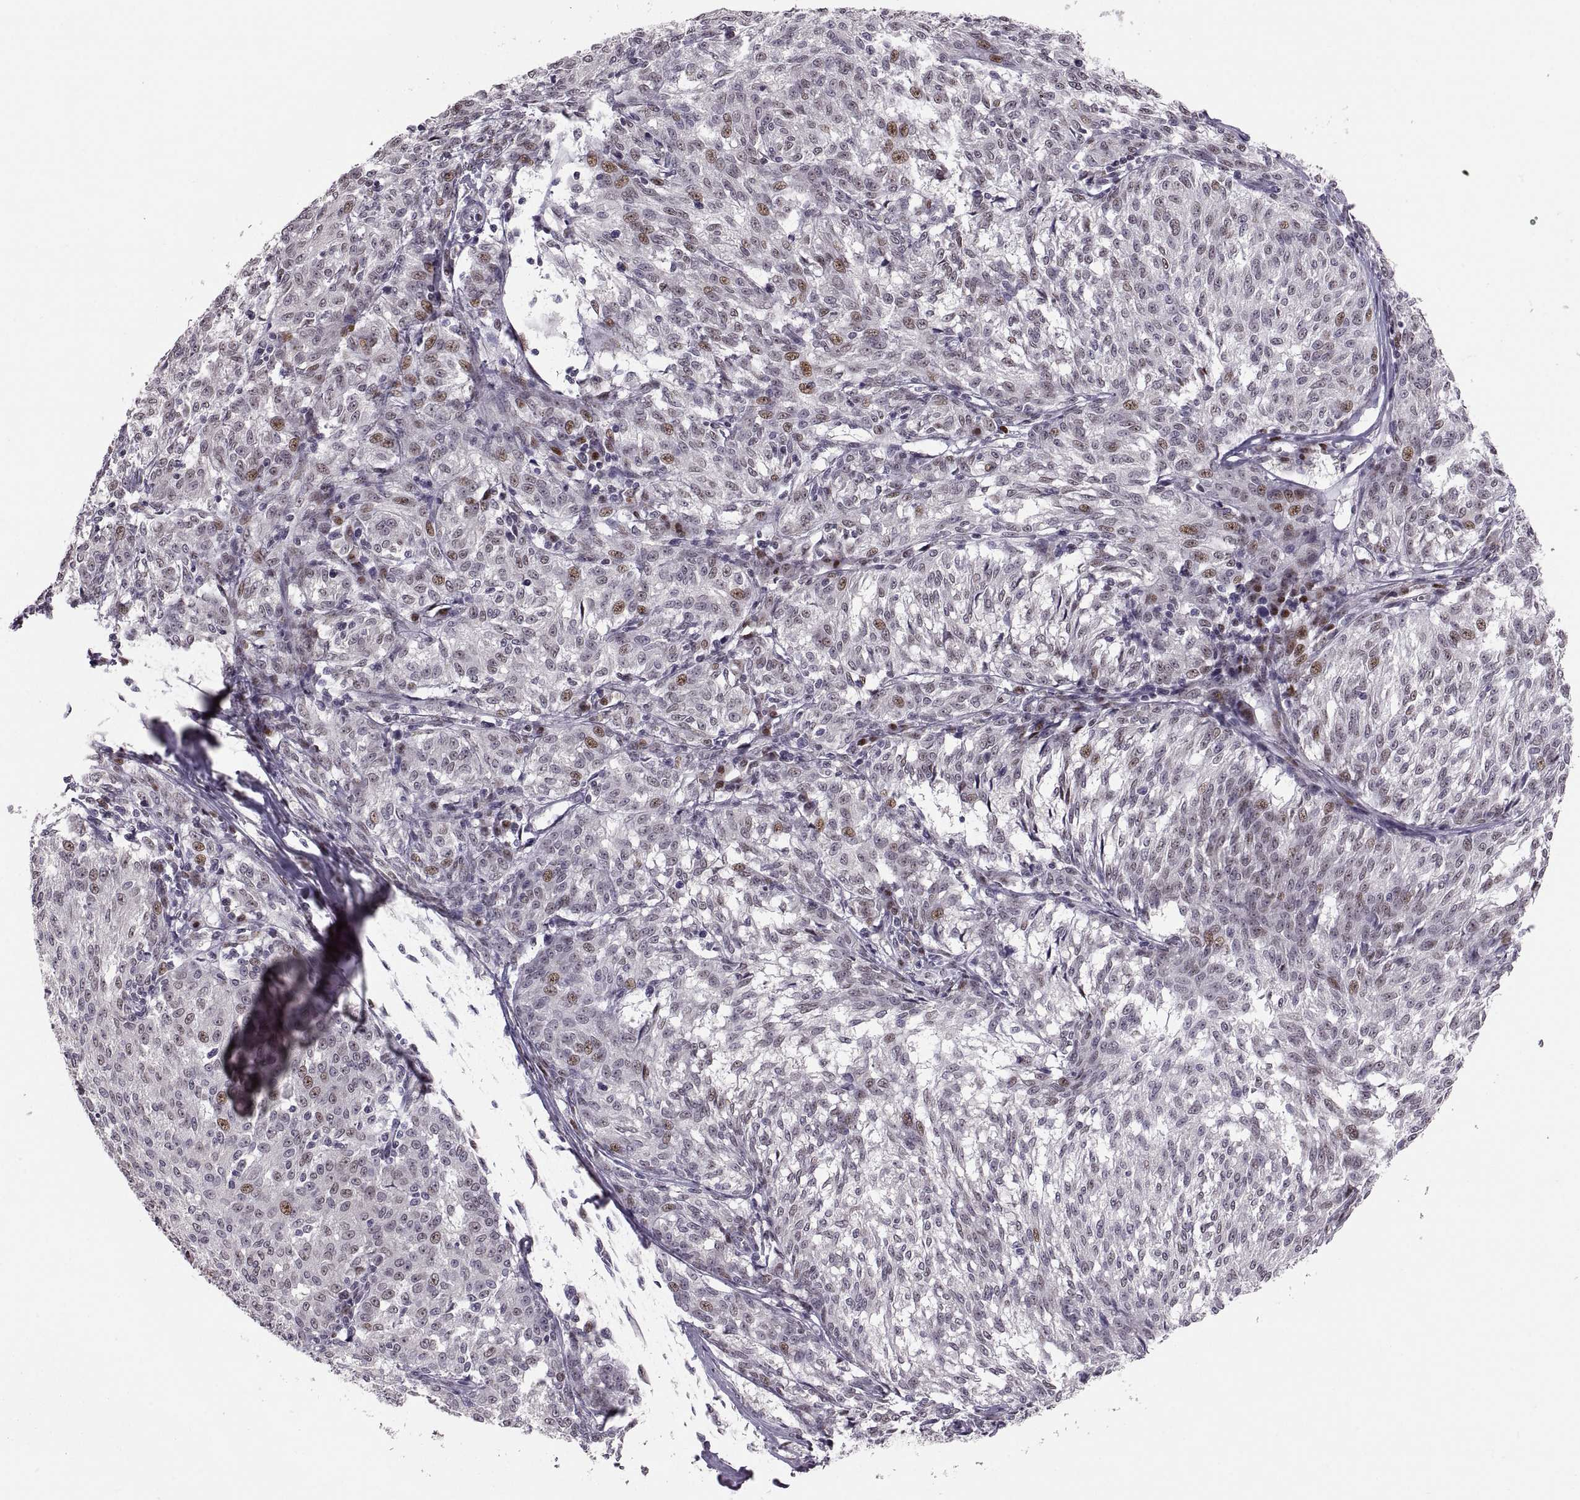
{"staining": {"intensity": "moderate", "quantity": "<25%", "location": "nuclear"}, "tissue": "melanoma", "cell_type": "Tumor cells", "image_type": "cancer", "snomed": [{"axis": "morphology", "description": "Malignant melanoma, NOS"}, {"axis": "topography", "description": "Skin"}], "caption": "A brown stain labels moderate nuclear expression of a protein in human melanoma tumor cells.", "gene": "SNAI1", "patient": {"sex": "female", "age": 72}}